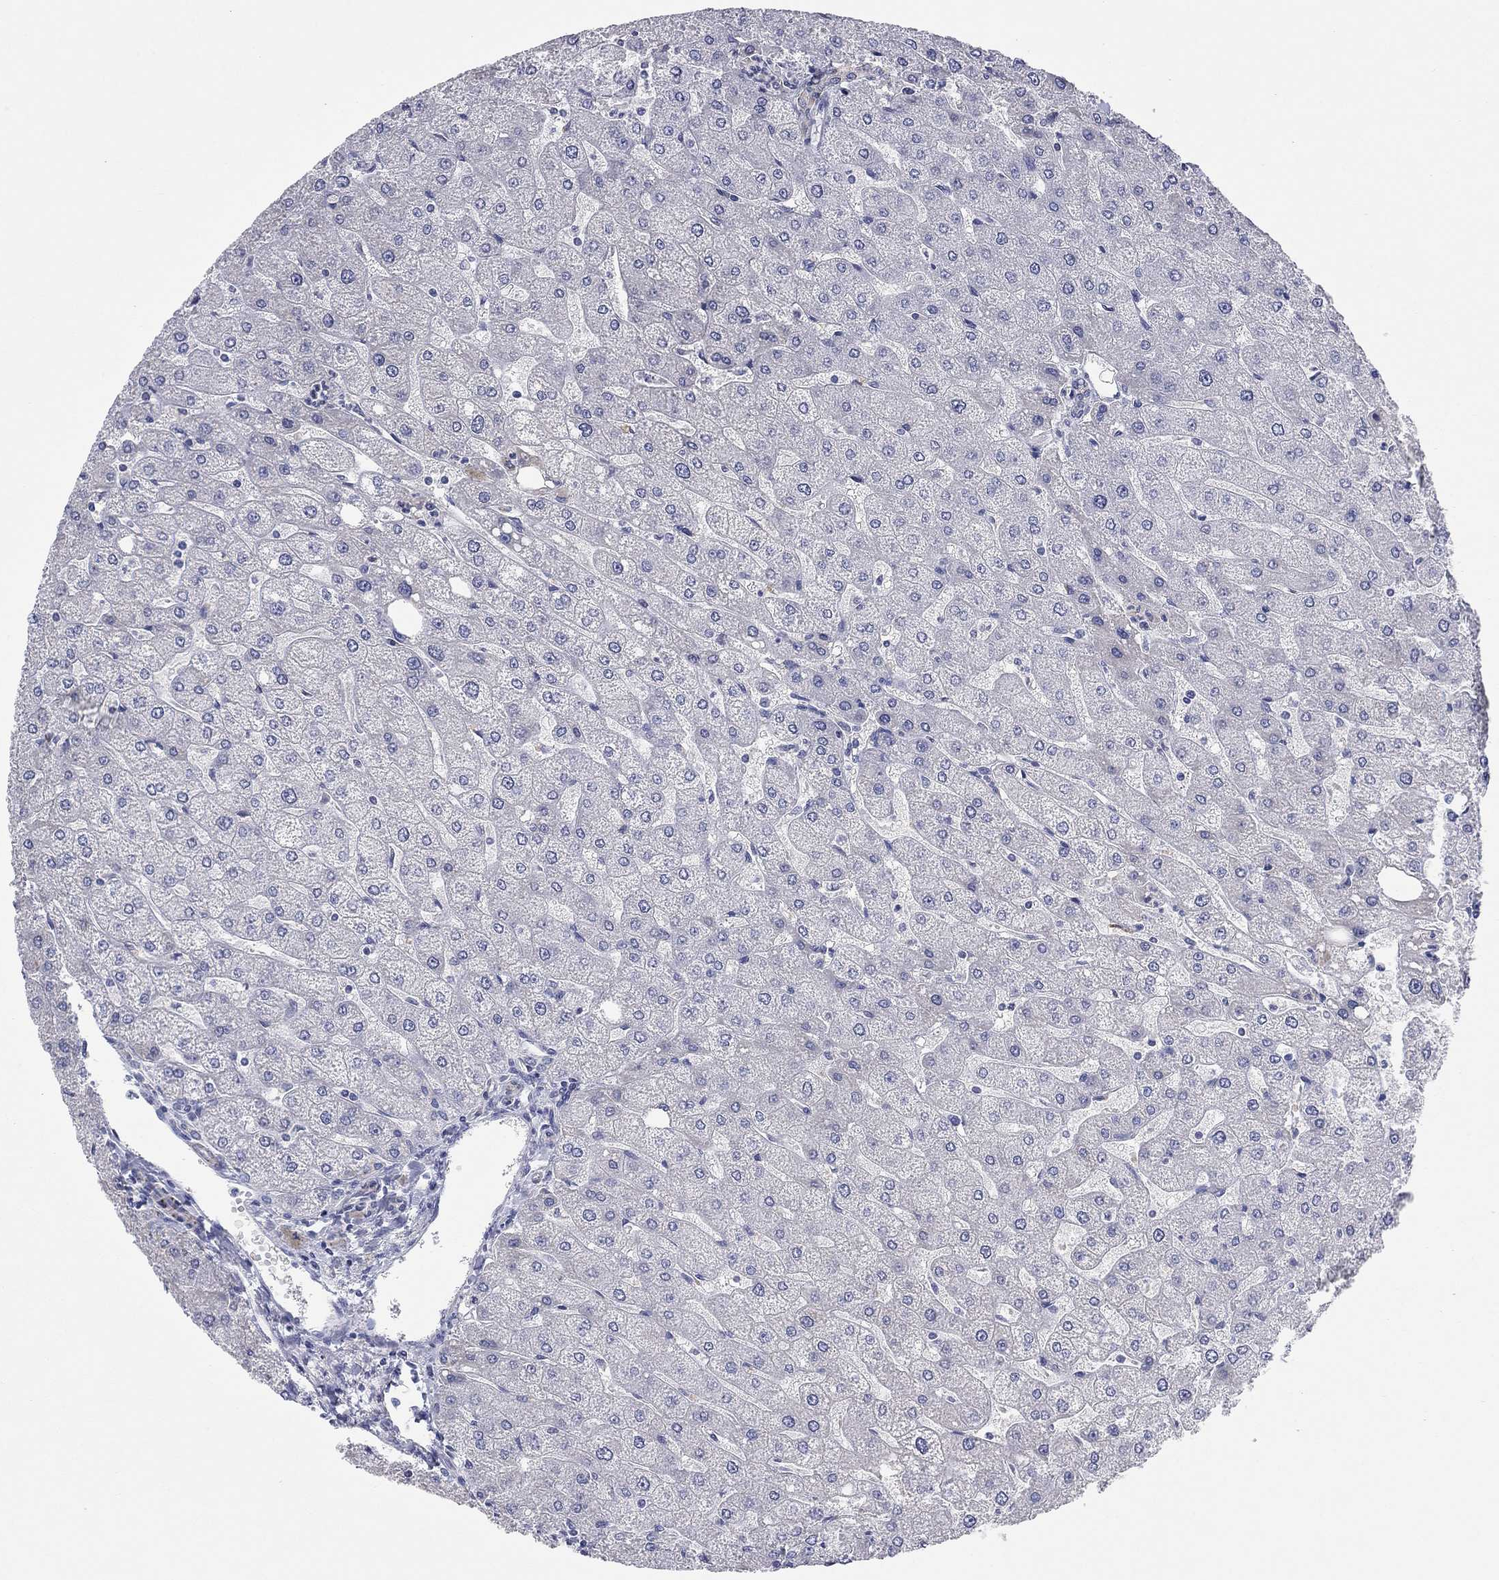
{"staining": {"intensity": "weak", "quantity": "25%-75%", "location": "cytoplasmic/membranous"}, "tissue": "liver", "cell_type": "Cholangiocytes", "image_type": "normal", "snomed": [{"axis": "morphology", "description": "Normal tissue, NOS"}, {"axis": "topography", "description": "Liver"}], "caption": "Weak cytoplasmic/membranous positivity is appreciated in approximately 25%-75% of cholangiocytes in benign liver.", "gene": "MGST3", "patient": {"sex": "male", "age": 67}}